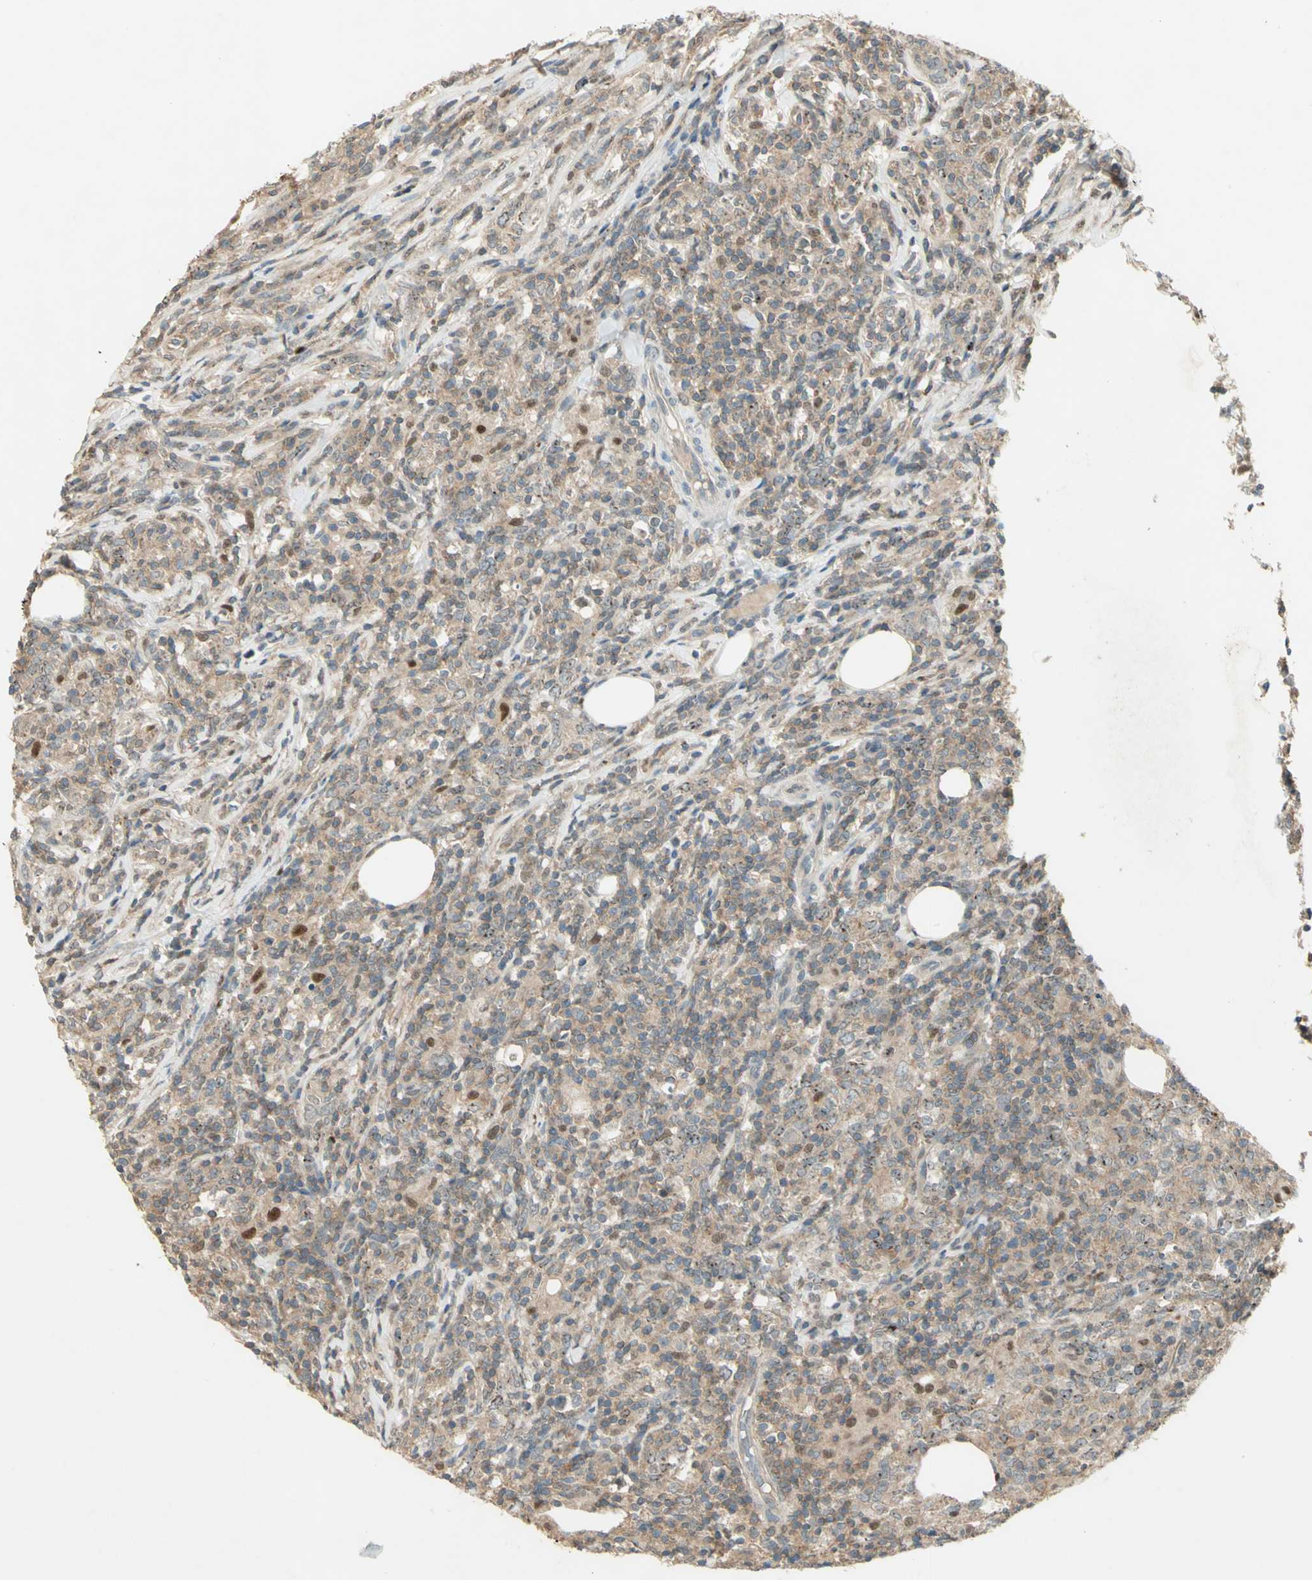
{"staining": {"intensity": "moderate", "quantity": "<25%", "location": "cytoplasmic/membranous,nuclear"}, "tissue": "lymphoma", "cell_type": "Tumor cells", "image_type": "cancer", "snomed": [{"axis": "morphology", "description": "Malignant lymphoma, non-Hodgkin's type, High grade"}, {"axis": "topography", "description": "Lymph node"}], "caption": "Immunohistochemistry (IHC) image of neoplastic tissue: human malignant lymphoma, non-Hodgkin's type (high-grade) stained using immunohistochemistry shows low levels of moderate protein expression localized specifically in the cytoplasmic/membranous and nuclear of tumor cells, appearing as a cytoplasmic/membranous and nuclear brown color.", "gene": "BIRC2", "patient": {"sex": "female", "age": 84}}